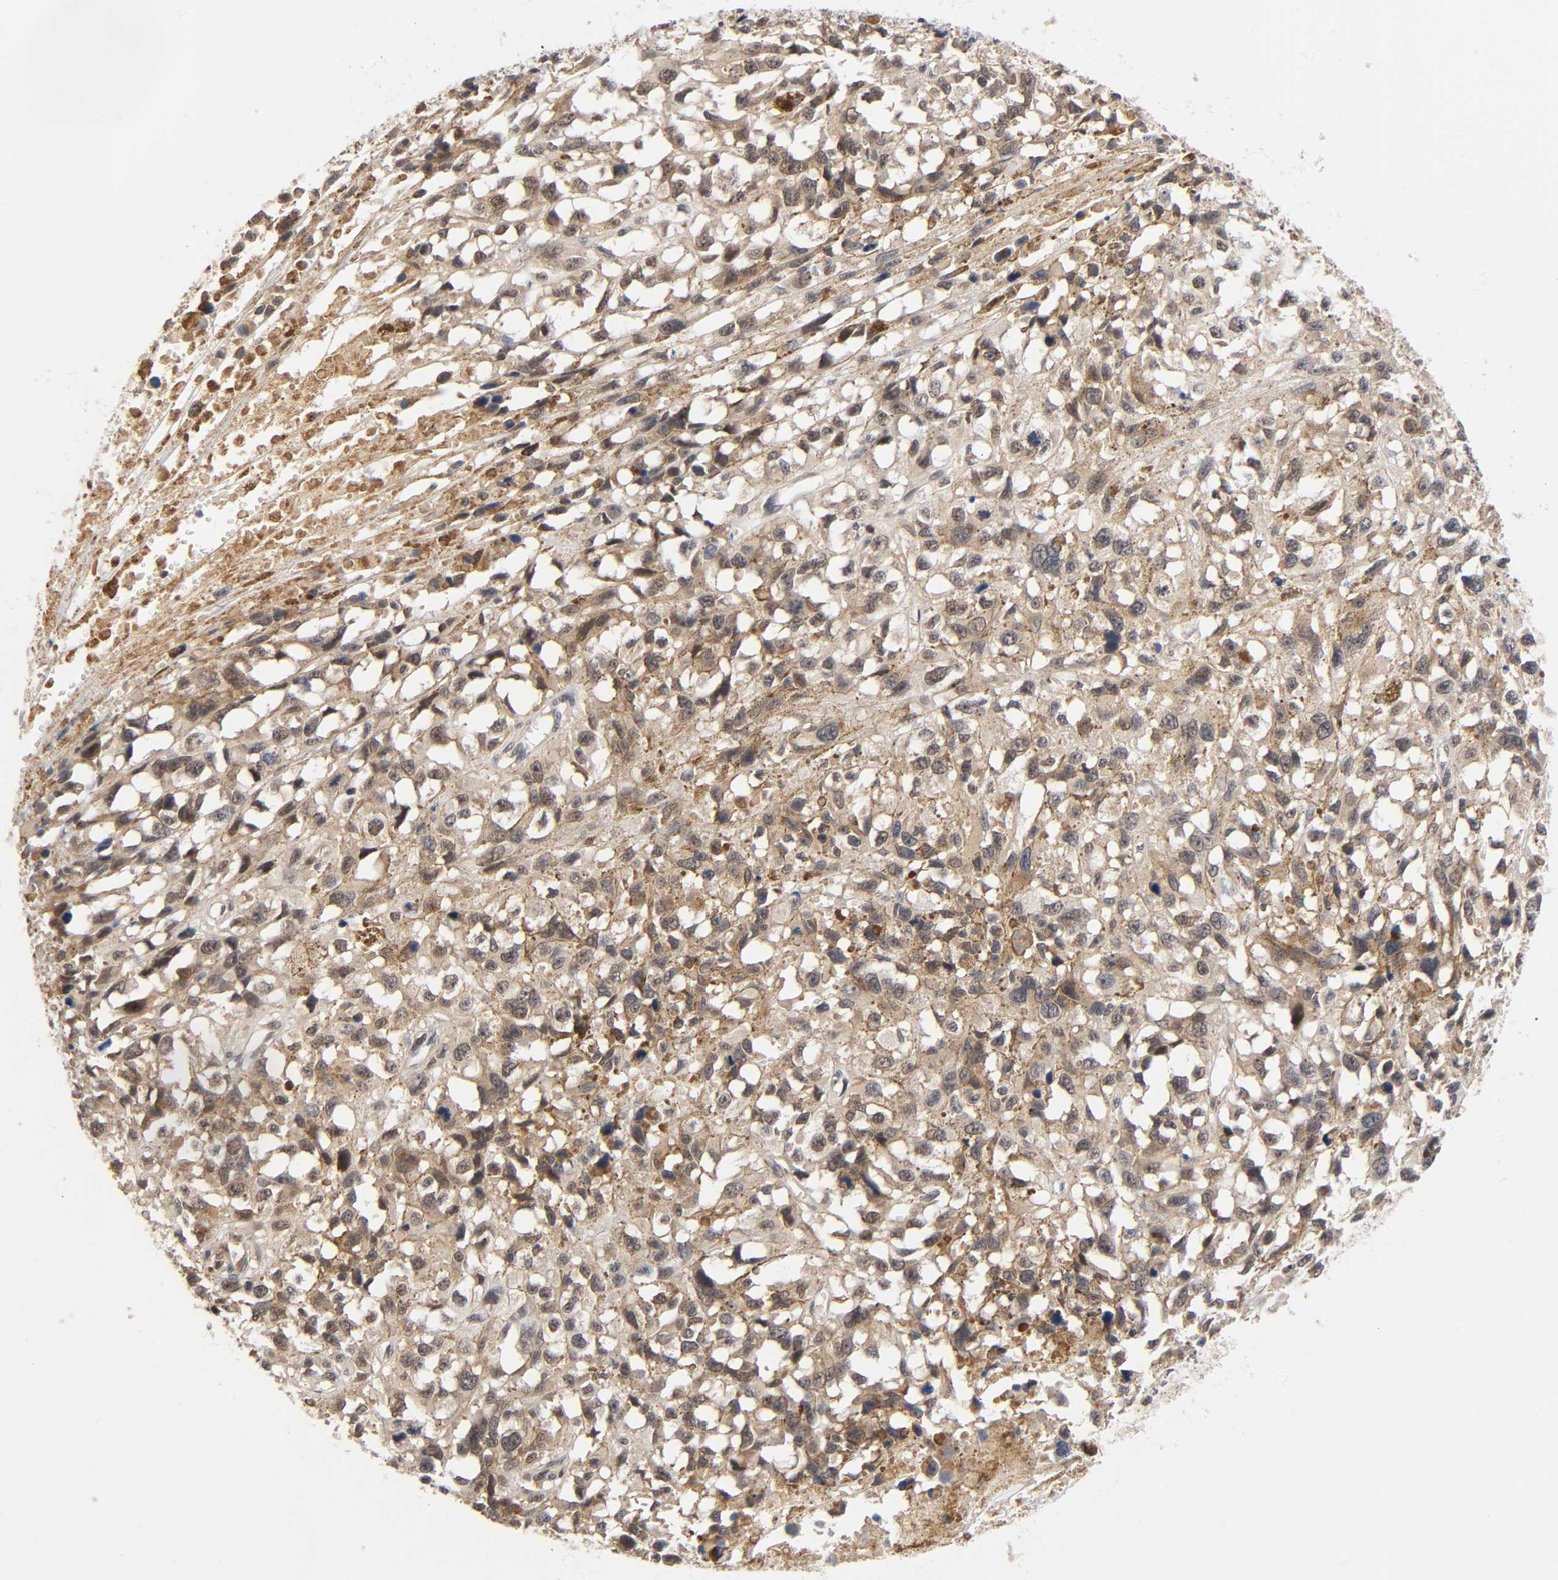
{"staining": {"intensity": "moderate", "quantity": ">75%", "location": "cytoplasmic/membranous"}, "tissue": "melanoma", "cell_type": "Tumor cells", "image_type": "cancer", "snomed": [{"axis": "morphology", "description": "Malignant melanoma, Metastatic site"}, {"axis": "topography", "description": "Lymph node"}], "caption": "High-magnification brightfield microscopy of malignant melanoma (metastatic site) stained with DAB (3,3'-diaminobenzidine) (brown) and counterstained with hematoxylin (blue). tumor cells exhibit moderate cytoplasmic/membranous positivity is seen in about>75% of cells.", "gene": "PRKAB1", "patient": {"sex": "male", "age": 59}}